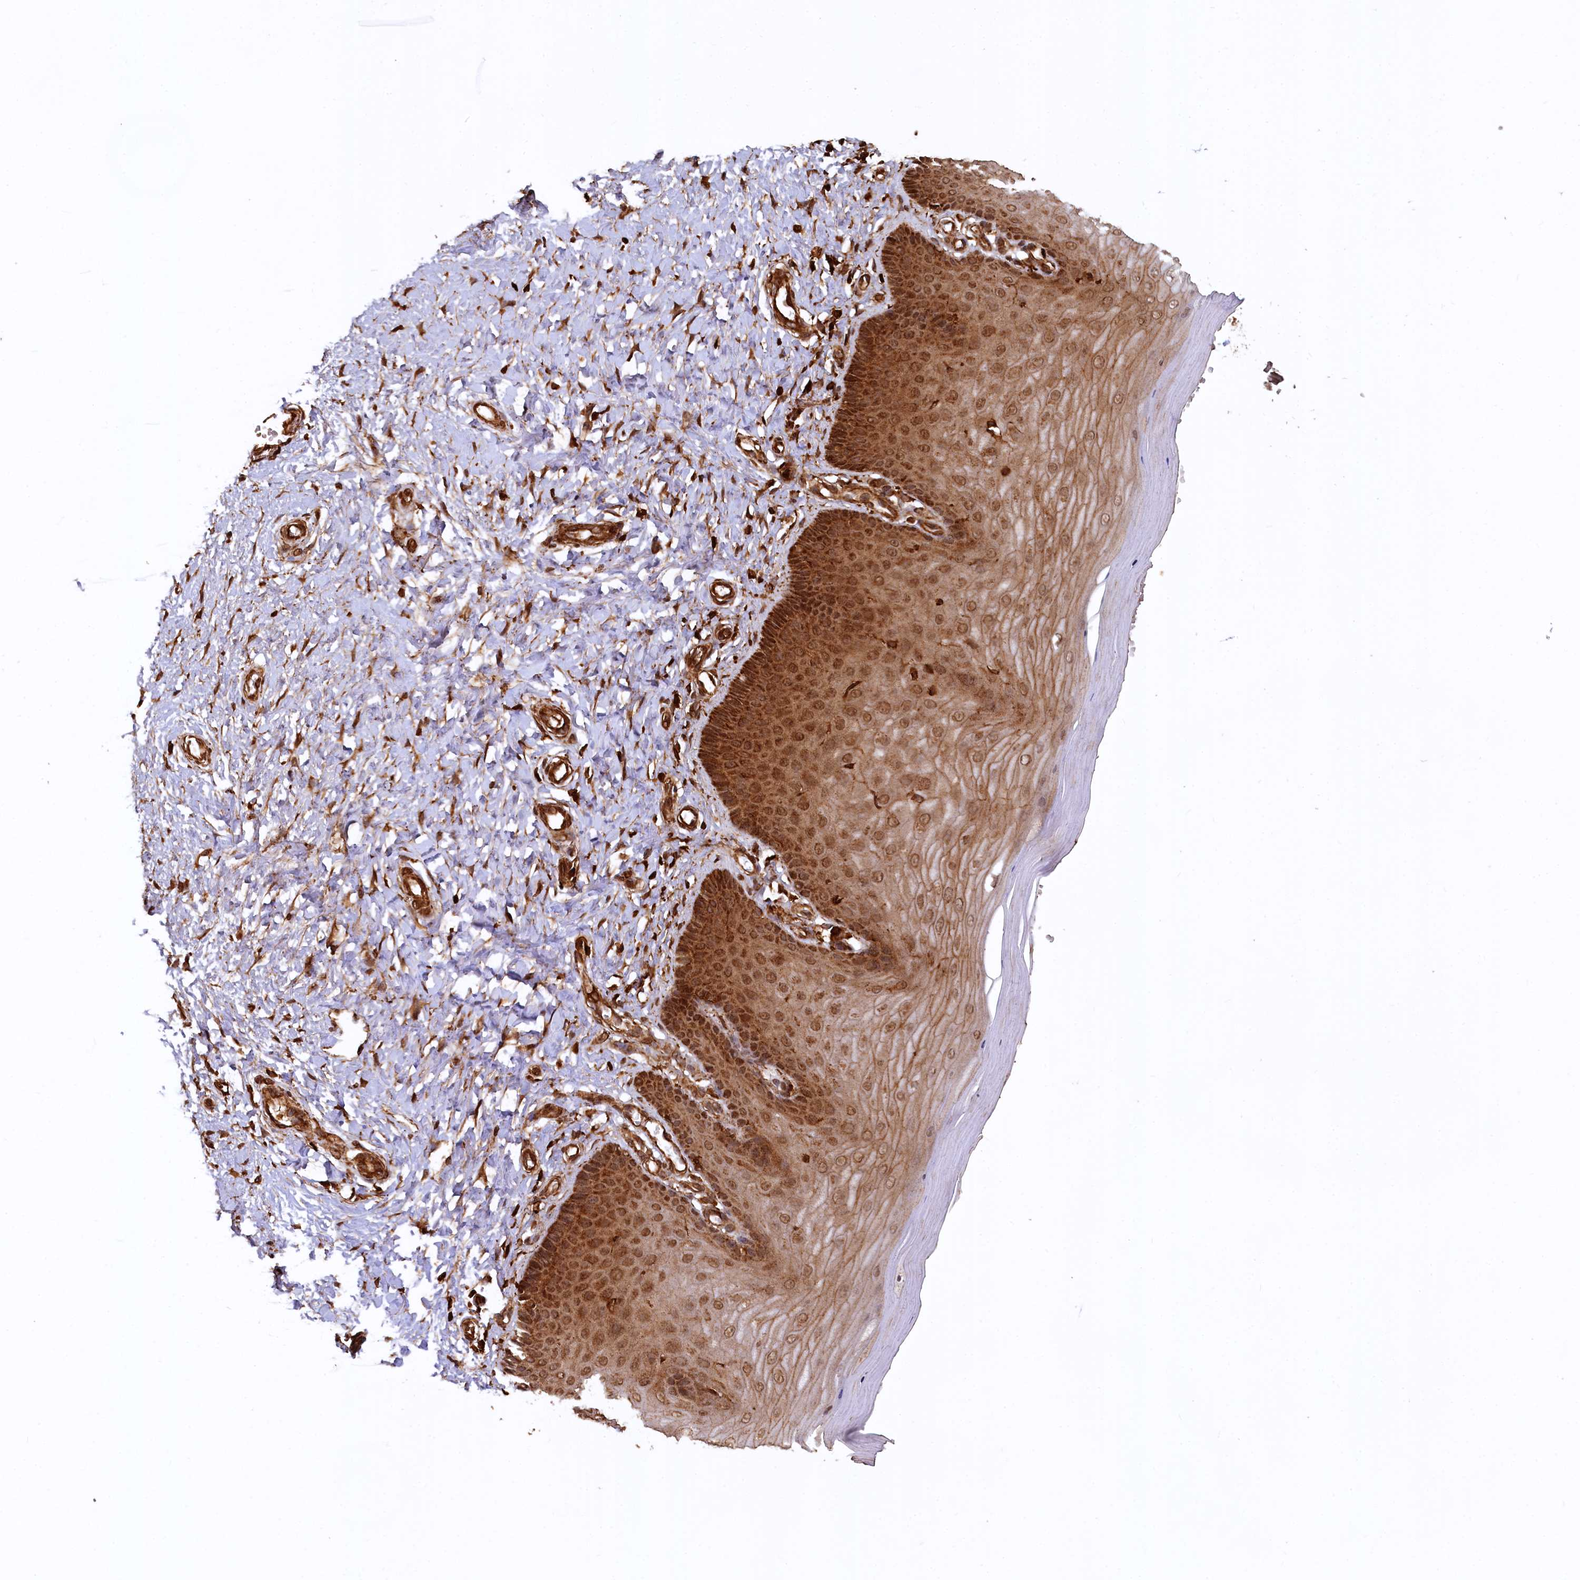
{"staining": {"intensity": "strong", "quantity": ">75%", "location": "cytoplasmic/membranous,nuclear"}, "tissue": "cervix", "cell_type": "Glandular cells", "image_type": "normal", "snomed": [{"axis": "morphology", "description": "Normal tissue, NOS"}, {"axis": "topography", "description": "Cervix"}], "caption": "IHC micrograph of unremarkable cervix: cervix stained using immunohistochemistry shows high levels of strong protein expression localized specifically in the cytoplasmic/membranous,nuclear of glandular cells, appearing as a cytoplasmic/membranous,nuclear brown color.", "gene": "STUB1", "patient": {"sex": "female", "age": 55}}